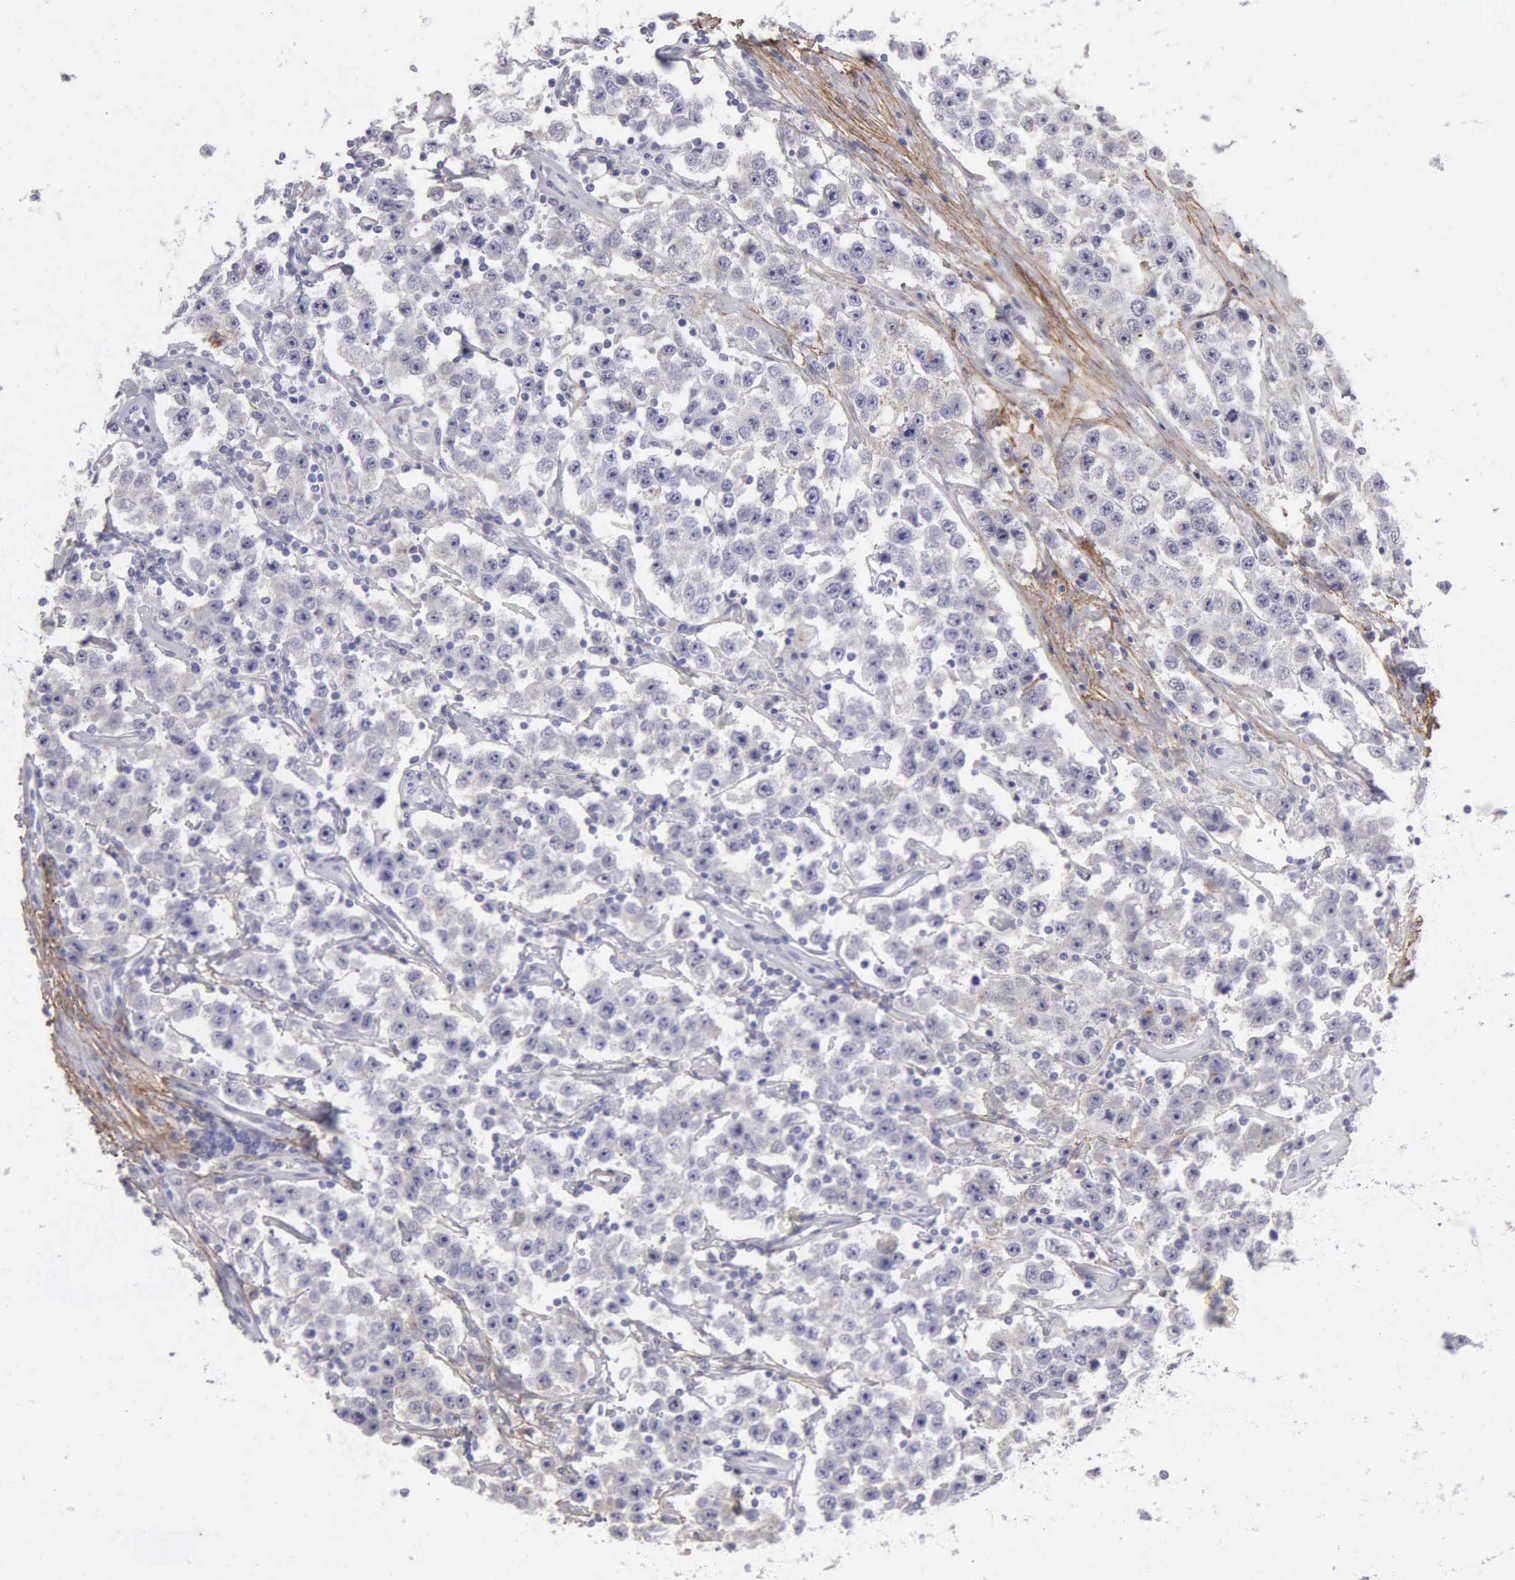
{"staining": {"intensity": "negative", "quantity": "none", "location": "none"}, "tissue": "testis cancer", "cell_type": "Tumor cells", "image_type": "cancer", "snomed": [{"axis": "morphology", "description": "Seminoma, NOS"}, {"axis": "topography", "description": "Testis"}], "caption": "Immunohistochemical staining of human testis cancer (seminoma) demonstrates no significant staining in tumor cells.", "gene": "FBLN5", "patient": {"sex": "male", "age": 52}}